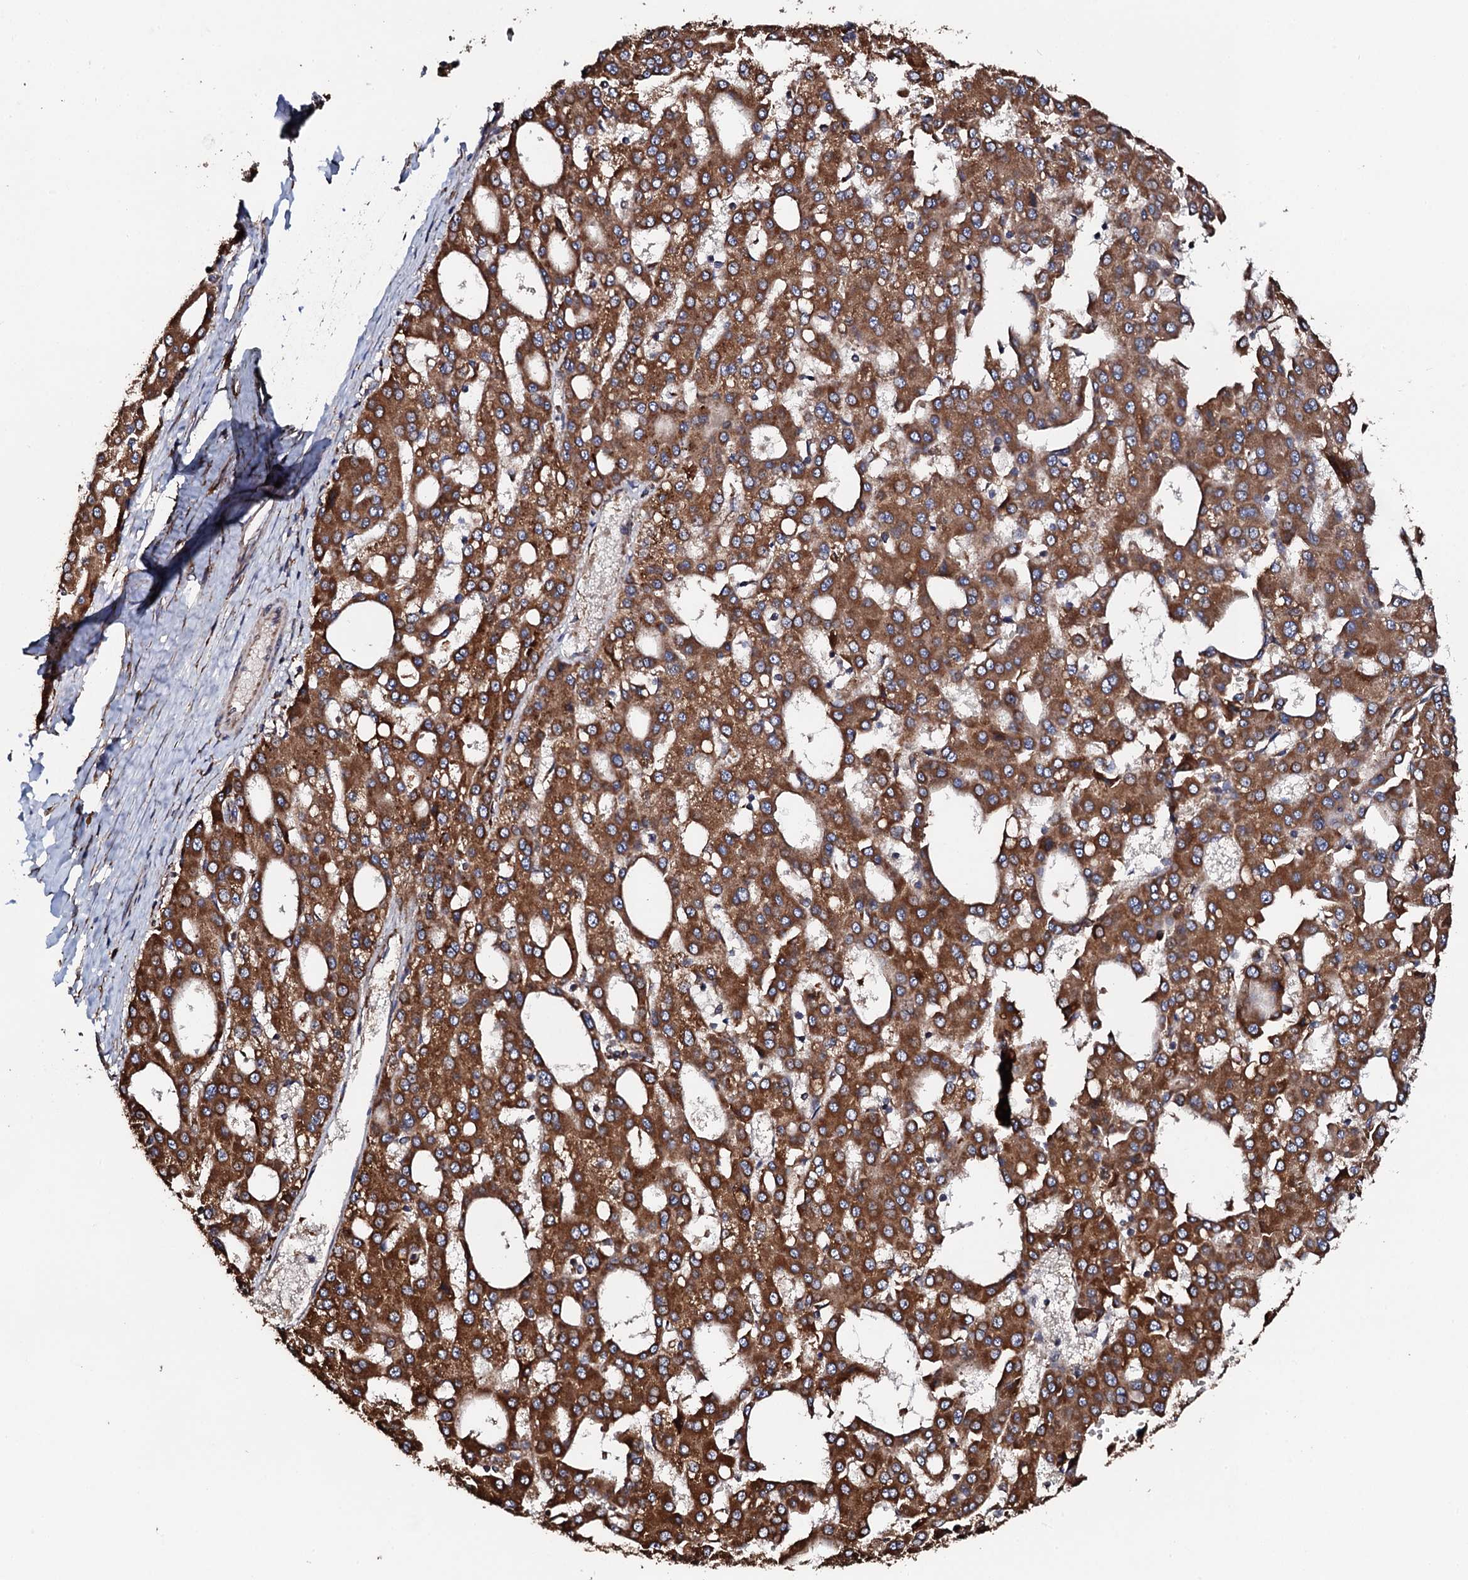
{"staining": {"intensity": "strong", "quantity": ">75%", "location": "cytoplasmic/membranous"}, "tissue": "liver cancer", "cell_type": "Tumor cells", "image_type": "cancer", "snomed": [{"axis": "morphology", "description": "Carcinoma, Hepatocellular, NOS"}, {"axis": "topography", "description": "Liver"}], "caption": "Immunohistochemistry (DAB) staining of liver cancer reveals strong cytoplasmic/membranous protein positivity in about >75% of tumor cells.", "gene": "CKAP5", "patient": {"sex": "male", "age": 47}}